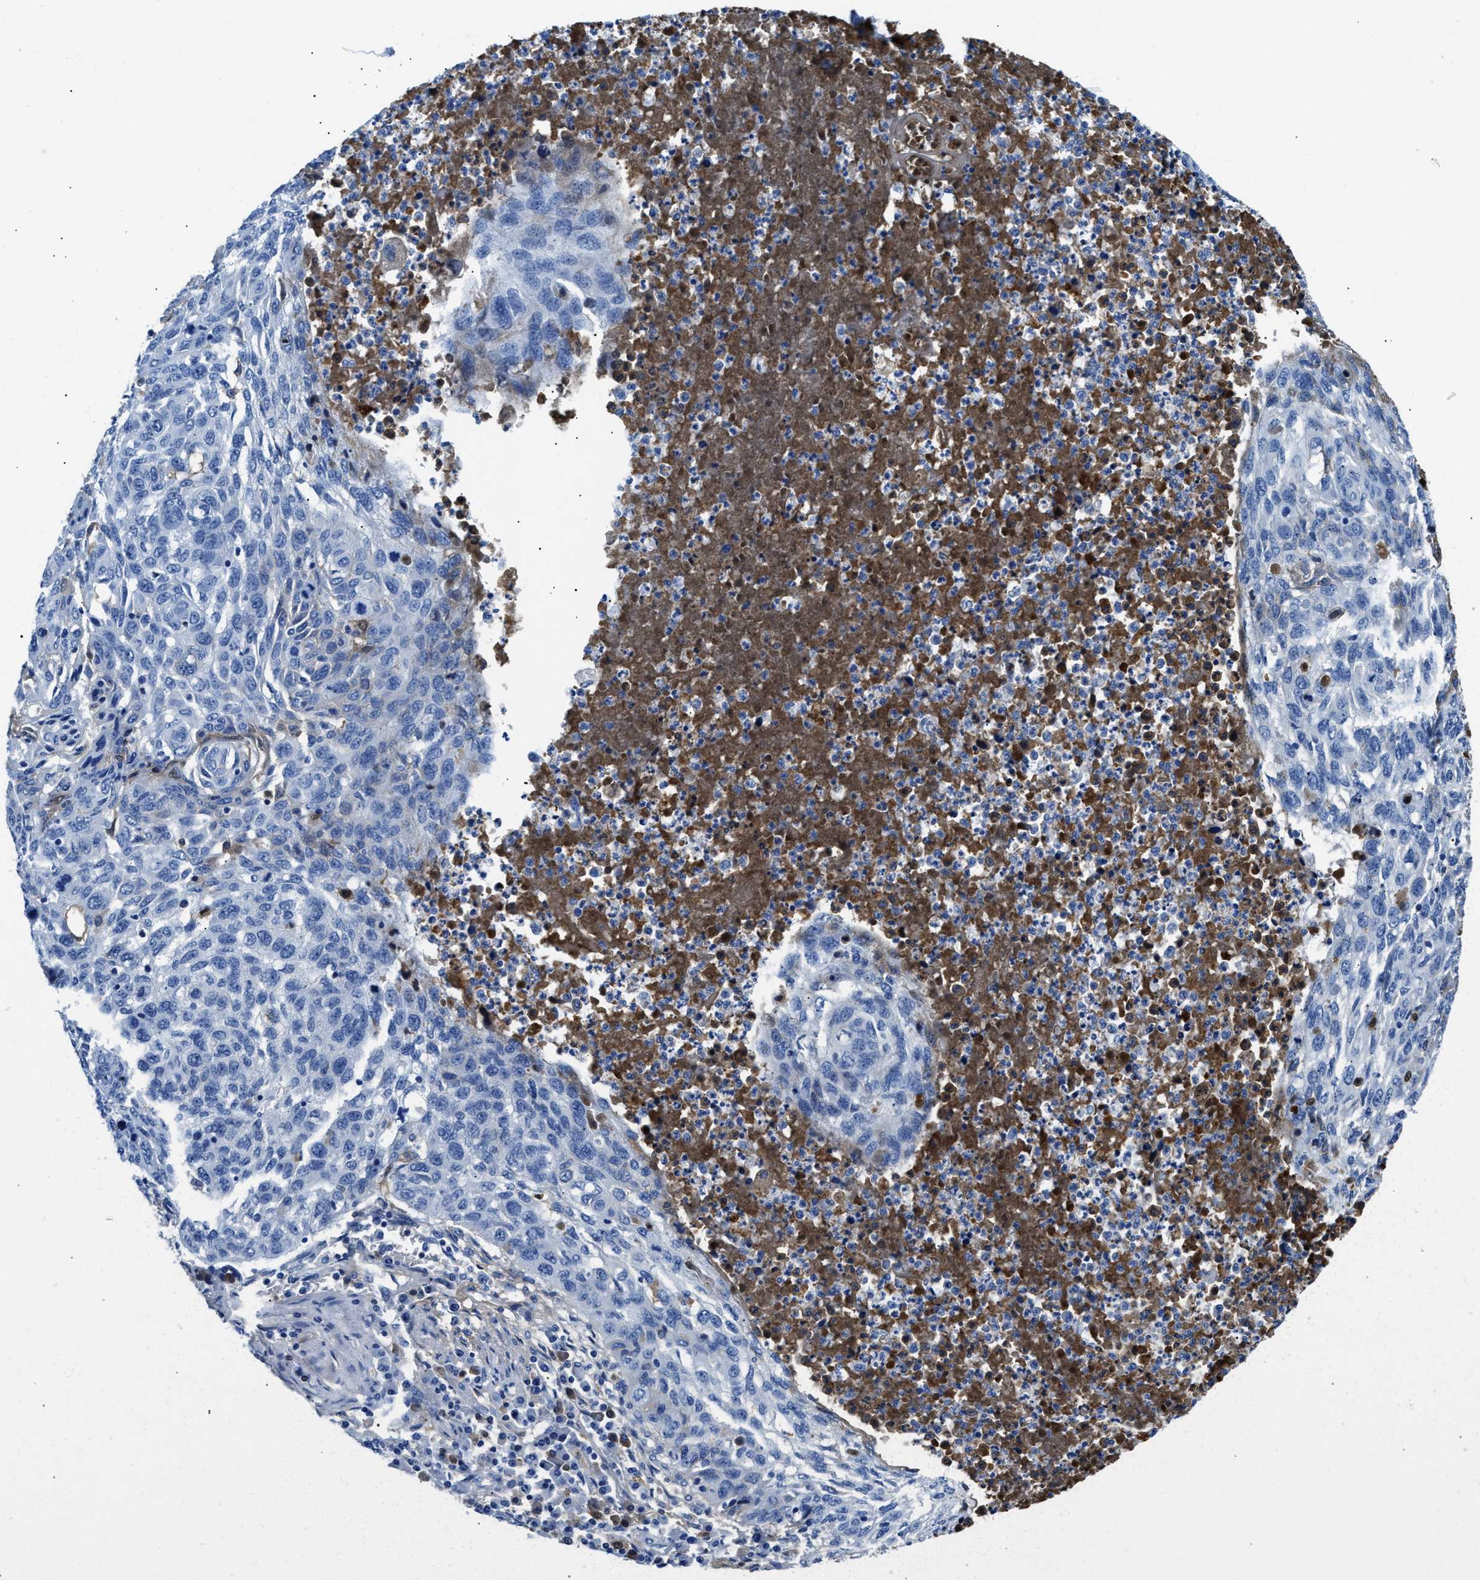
{"staining": {"intensity": "negative", "quantity": "none", "location": "none"}, "tissue": "lung cancer", "cell_type": "Tumor cells", "image_type": "cancer", "snomed": [{"axis": "morphology", "description": "Squamous cell carcinoma, NOS"}, {"axis": "topography", "description": "Lung"}], "caption": "High magnification brightfield microscopy of lung cancer (squamous cell carcinoma) stained with DAB (brown) and counterstained with hematoxylin (blue): tumor cells show no significant expression. Brightfield microscopy of IHC stained with DAB (3,3'-diaminobenzidine) (brown) and hematoxylin (blue), captured at high magnification.", "gene": "GC", "patient": {"sex": "female", "age": 63}}